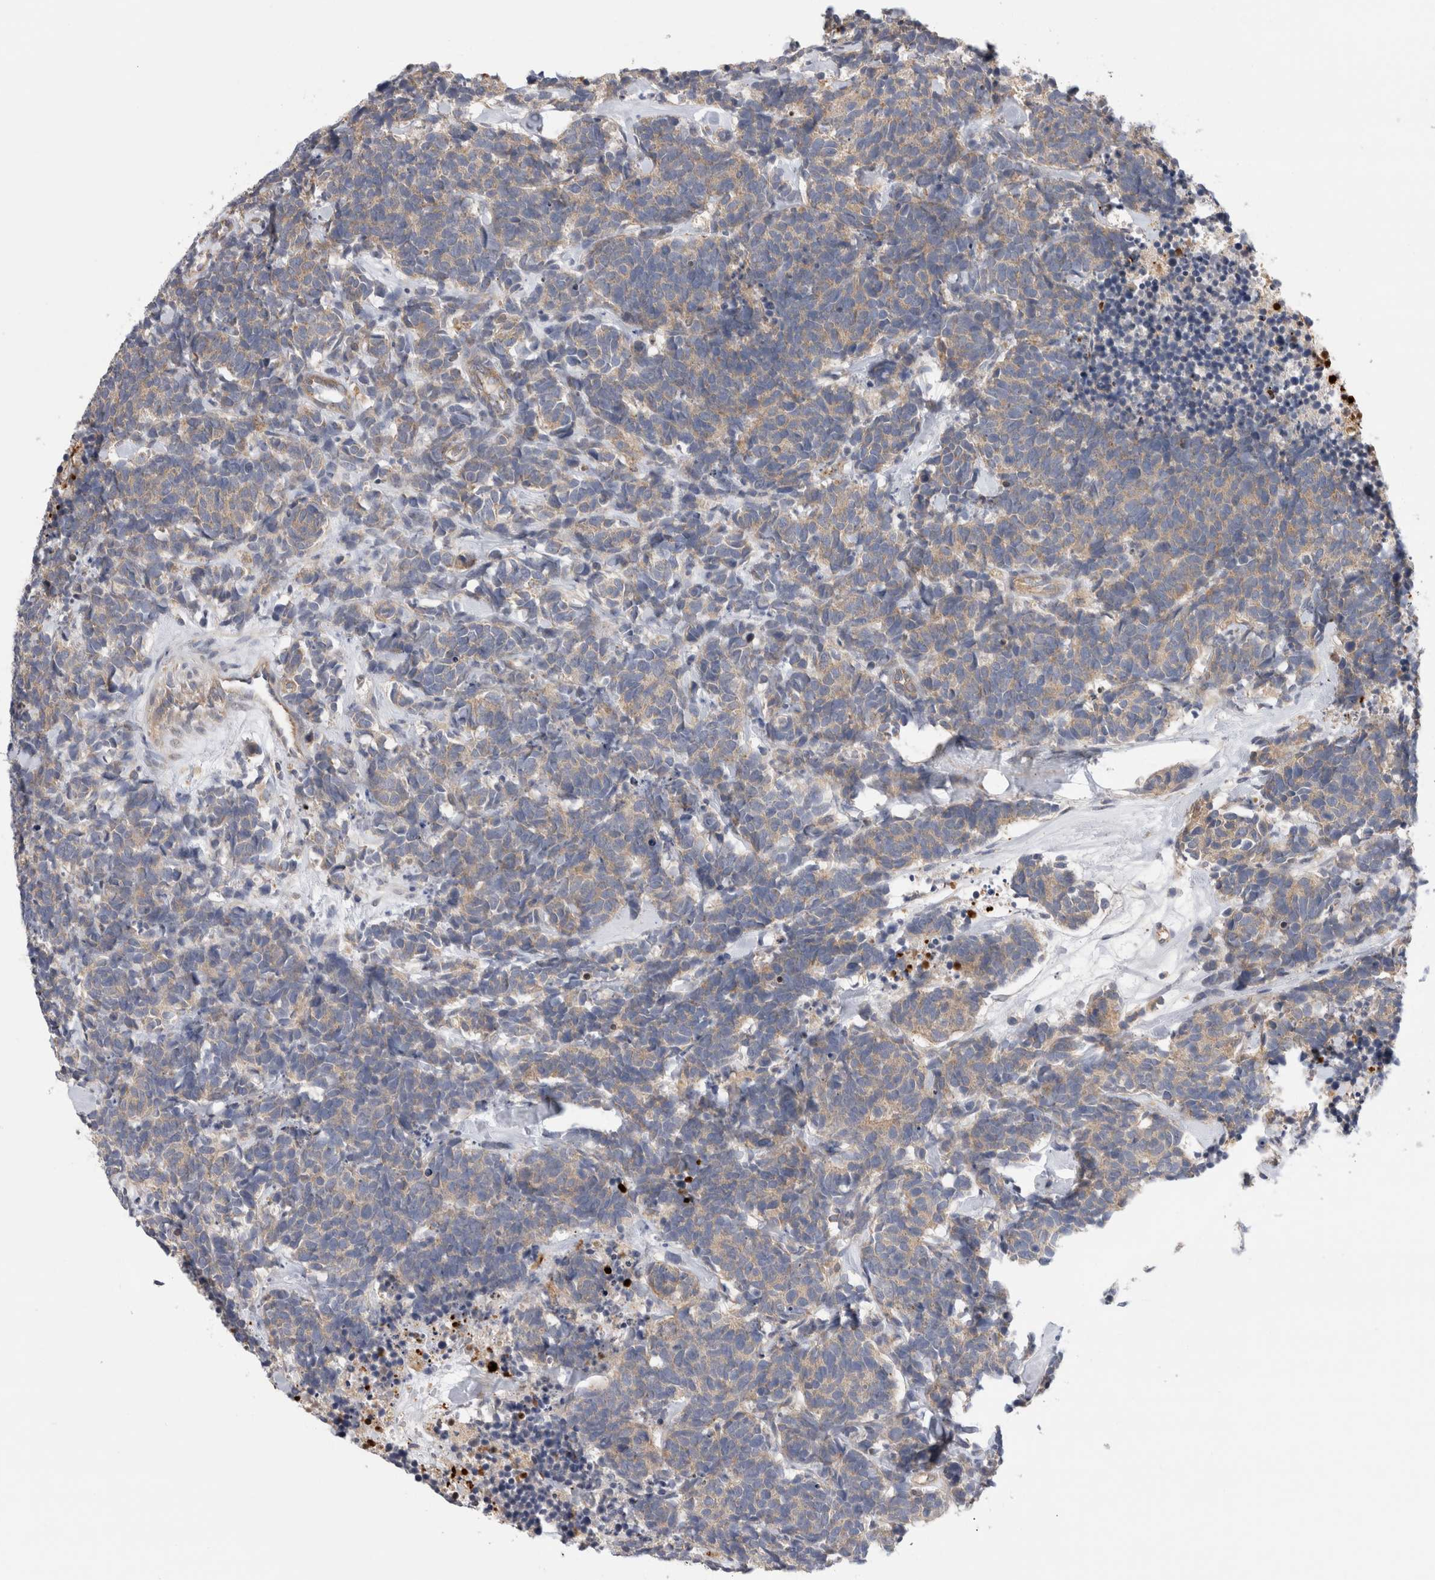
{"staining": {"intensity": "moderate", "quantity": ">75%", "location": "cytoplasmic/membranous"}, "tissue": "carcinoid", "cell_type": "Tumor cells", "image_type": "cancer", "snomed": [{"axis": "morphology", "description": "Carcinoma, NOS"}, {"axis": "morphology", "description": "Carcinoid, malignant, NOS"}, {"axis": "topography", "description": "Urinary bladder"}], "caption": "Carcinoma stained for a protein (brown) displays moderate cytoplasmic/membranous positive expression in approximately >75% of tumor cells.", "gene": "GRIK2", "patient": {"sex": "male", "age": 57}}